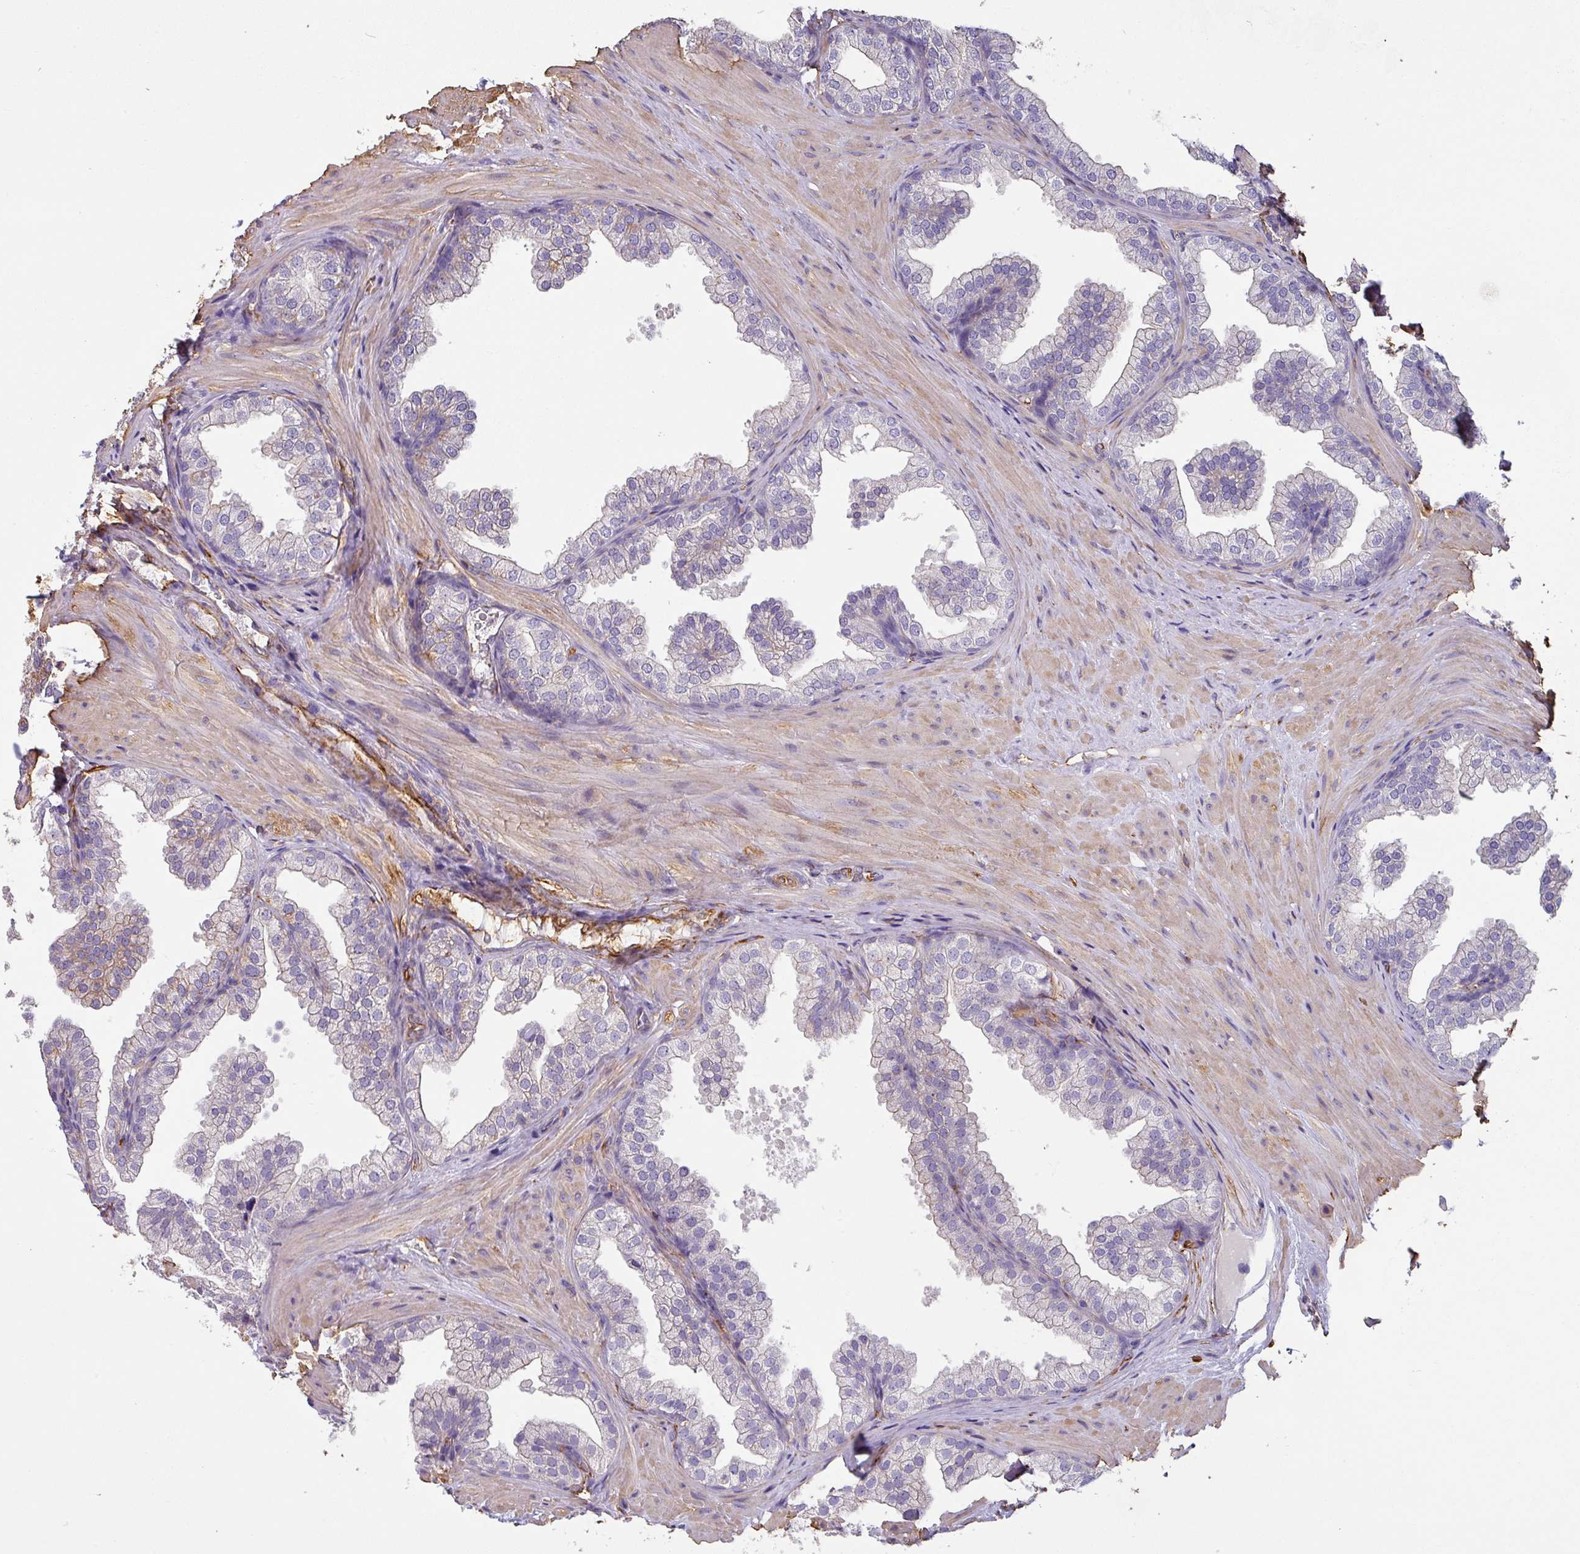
{"staining": {"intensity": "negative", "quantity": "none", "location": "none"}, "tissue": "prostate", "cell_type": "Glandular cells", "image_type": "normal", "snomed": [{"axis": "morphology", "description": "Normal tissue, NOS"}, {"axis": "topography", "description": "Prostate"}], "caption": "A high-resolution micrograph shows immunohistochemistry staining of benign prostate, which demonstrates no significant positivity in glandular cells. (DAB immunohistochemistry with hematoxylin counter stain).", "gene": "ZNF280C", "patient": {"sex": "male", "age": 37}}